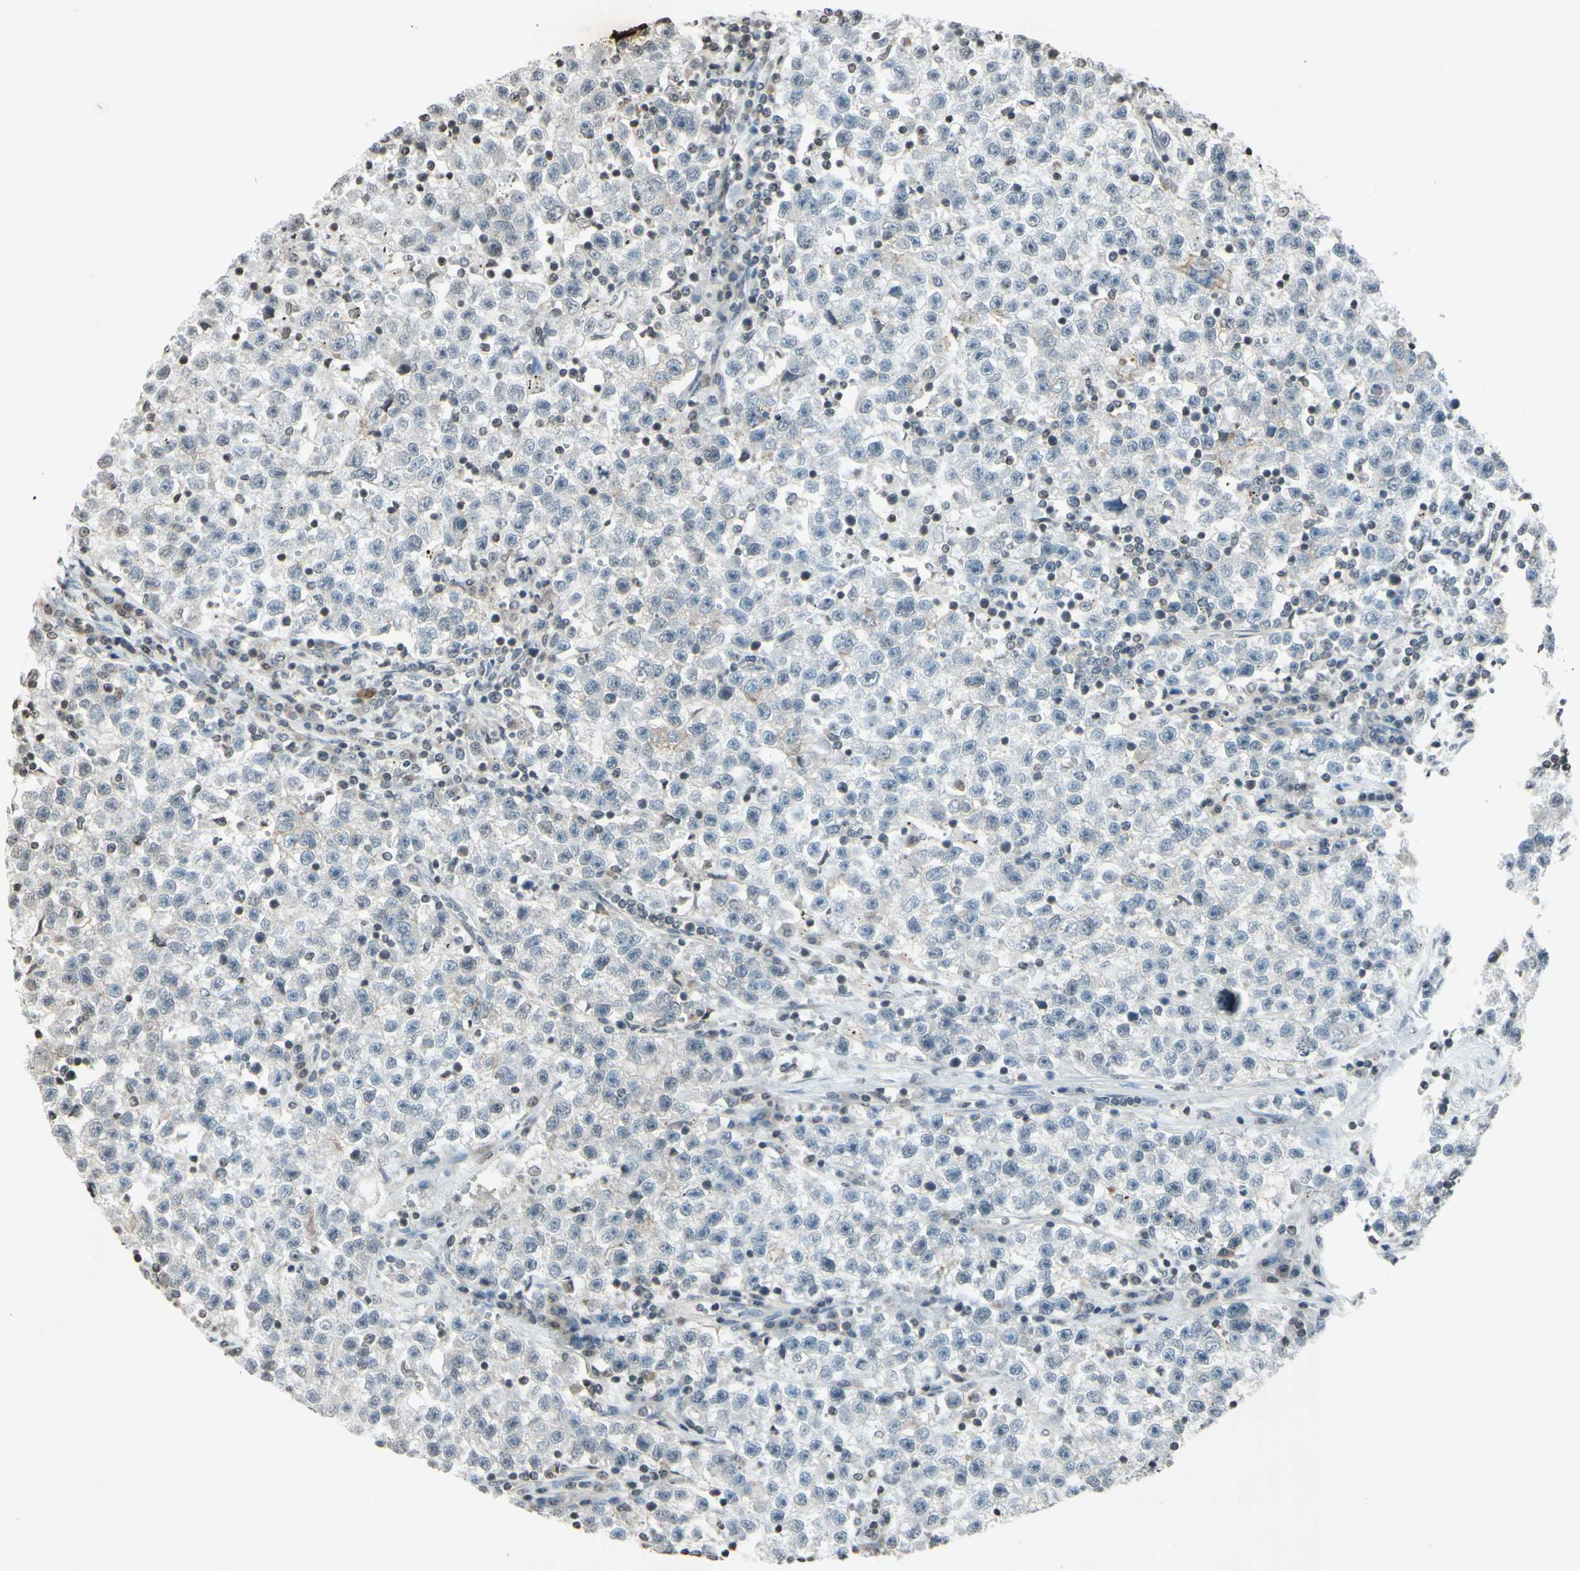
{"staining": {"intensity": "negative", "quantity": "none", "location": "none"}, "tissue": "testis cancer", "cell_type": "Tumor cells", "image_type": "cancer", "snomed": [{"axis": "morphology", "description": "Seminoma, NOS"}, {"axis": "topography", "description": "Testis"}], "caption": "Tumor cells are negative for brown protein staining in testis cancer (seminoma).", "gene": "CLDN11", "patient": {"sex": "male", "age": 22}}